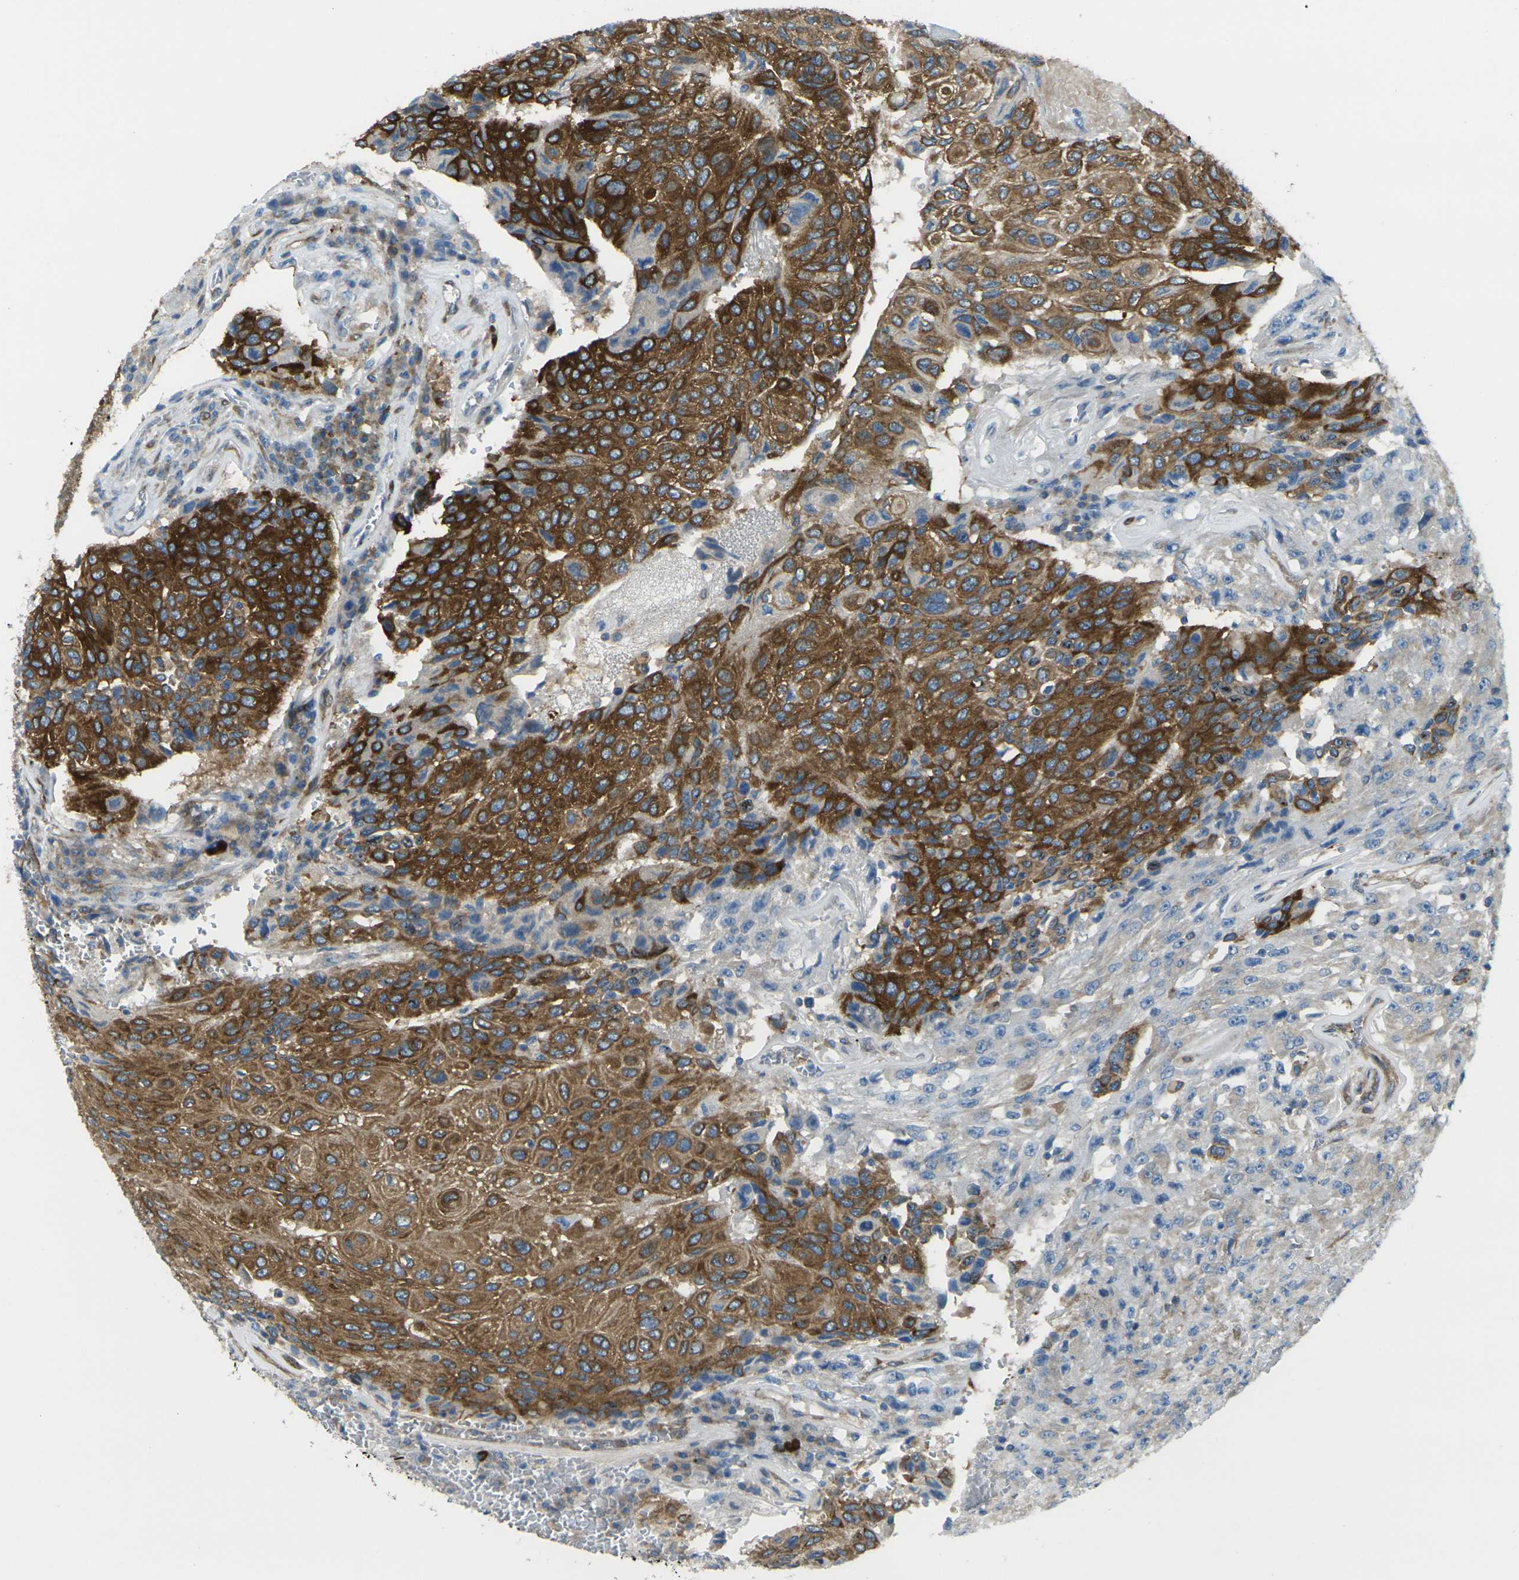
{"staining": {"intensity": "strong", "quantity": "25%-75%", "location": "cytoplasmic/membranous"}, "tissue": "urothelial cancer", "cell_type": "Tumor cells", "image_type": "cancer", "snomed": [{"axis": "morphology", "description": "Urothelial carcinoma, High grade"}, {"axis": "topography", "description": "Urinary bladder"}], "caption": "Protein positivity by immunohistochemistry (IHC) shows strong cytoplasmic/membranous positivity in approximately 25%-75% of tumor cells in urothelial cancer.", "gene": "CELSR2", "patient": {"sex": "male", "age": 66}}